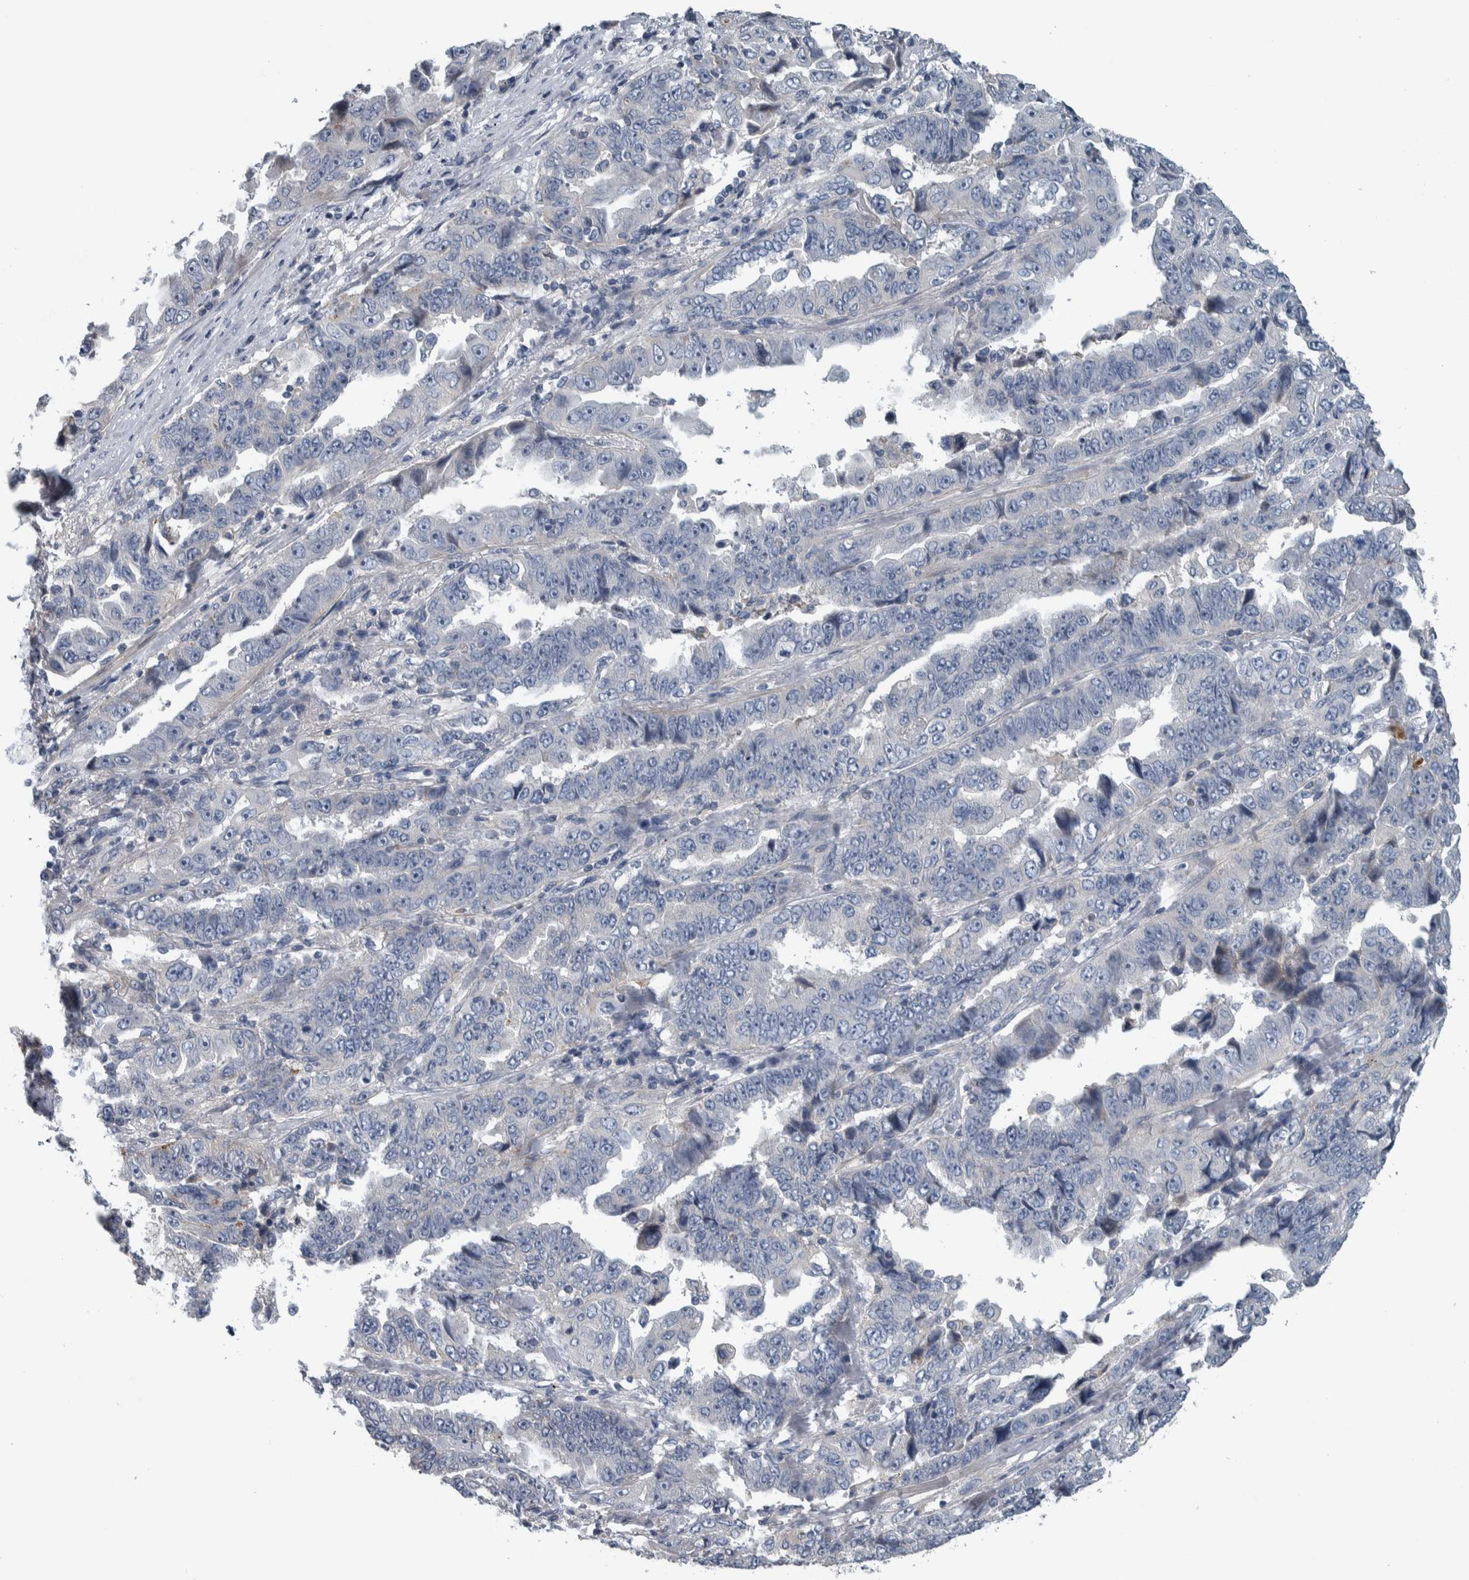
{"staining": {"intensity": "negative", "quantity": "none", "location": "none"}, "tissue": "lung cancer", "cell_type": "Tumor cells", "image_type": "cancer", "snomed": [{"axis": "morphology", "description": "Adenocarcinoma, NOS"}, {"axis": "topography", "description": "Lung"}], "caption": "High magnification brightfield microscopy of lung cancer (adenocarcinoma) stained with DAB (3,3'-diaminobenzidine) (brown) and counterstained with hematoxylin (blue): tumor cells show no significant positivity. (DAB IHC visualized using brightfield microscopy, high magnification).", "gene": "SERPINC1", "patient": {"sex": "female", "age": 51}}